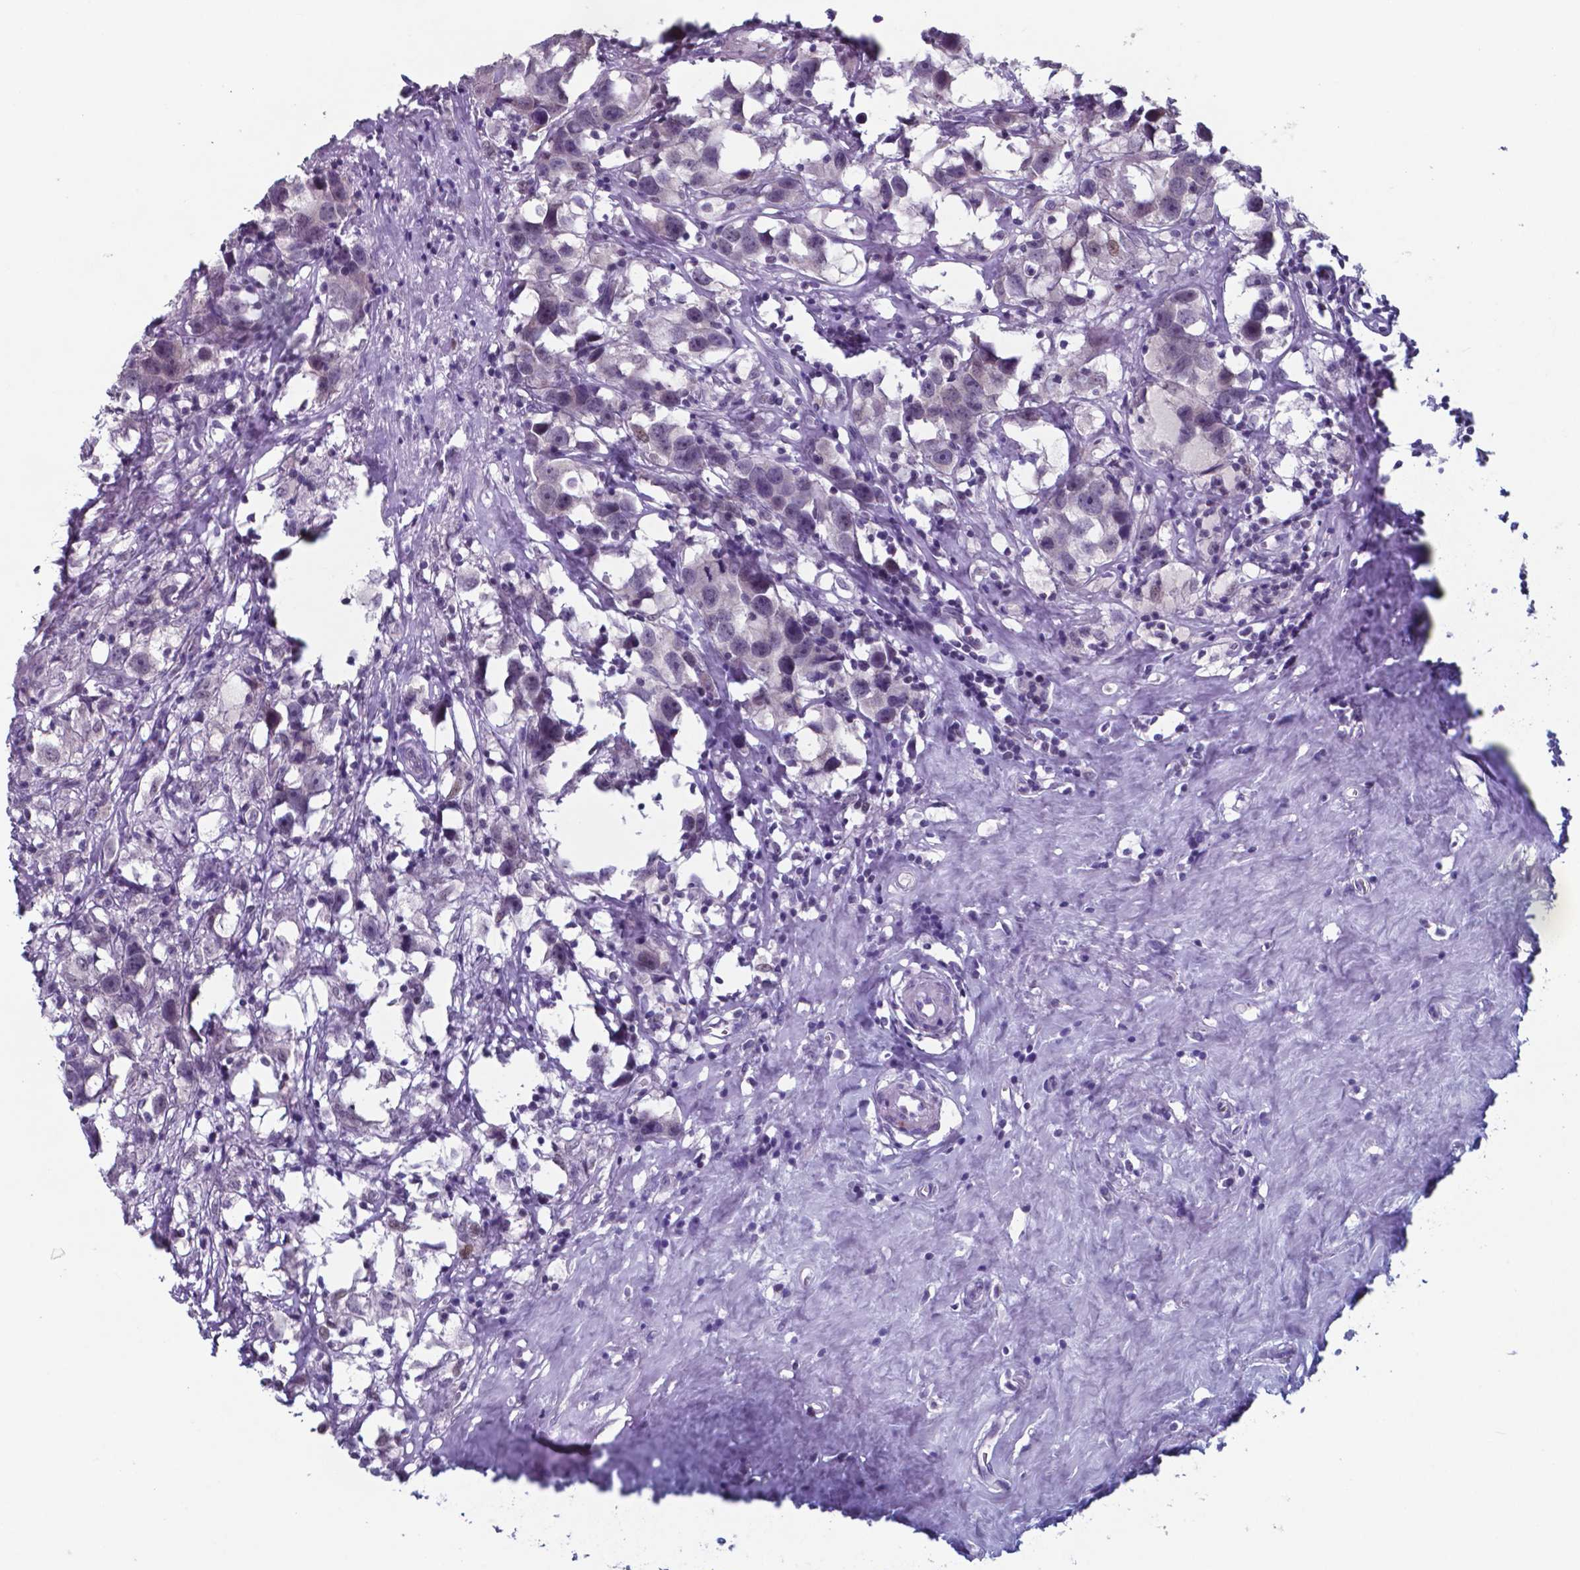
{"staining": {"intensity": "negative", "quantity": "none", "location": "none"}, "tissue": "testis cancer", "cell_type": "Tumor cells", "image_type": "cancer", "snomed": [{"axis": "morphology", "description": "Seminoma, NOS"}, {"axis": "topography", "description": "Testis"}], "caption": "IHC micrograph of neoplastic tissue: human testis cancer stained with DAB (3,3'-diaminobenzidine) shows no significant protein staining in tumor cells.", "gene": "TDP2", "patient": {"sex": "male", "age": 49}}